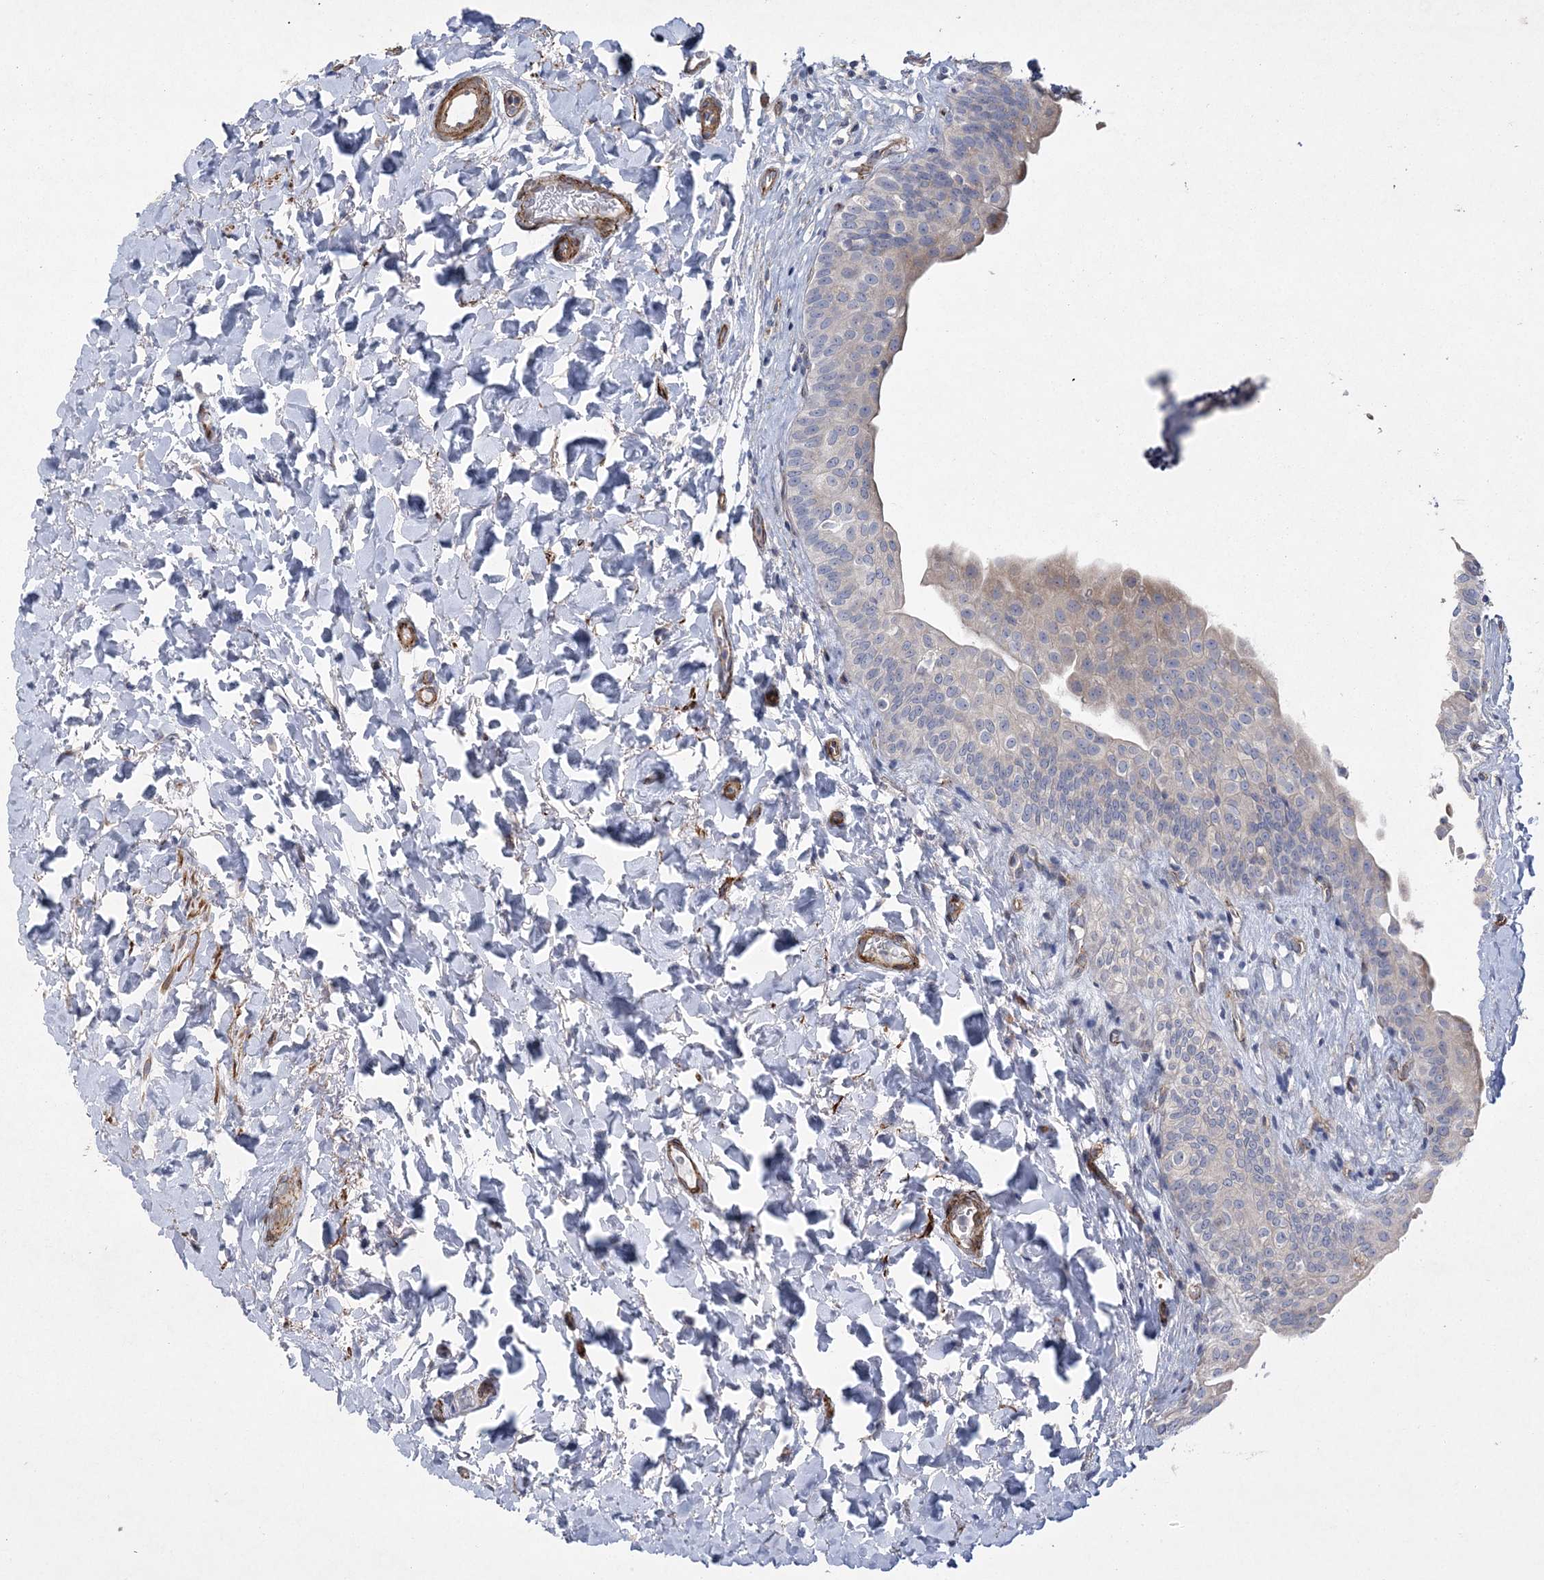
{"staining": {"intensity": "weak", "quantity": "<25%", "location": "cytoplasmic/membranous"}, "tissue": "urinary bladder", "cell_type": "Urothelial cells", "image_type": "normal", "snomed": [{"axis": "morphology", "description": "Normal tissue, NOS"}, {"axis": "topography", "description": "Urinary bladder"}], "caption": "A high-resolution histopathology image shows immunohistochemistry (IHC) staining of benign urinary bladder, which displays no significant expression in urothelial cells.", "gene": "ARSJ", "patient": {"sex": "male", "age": 83}}